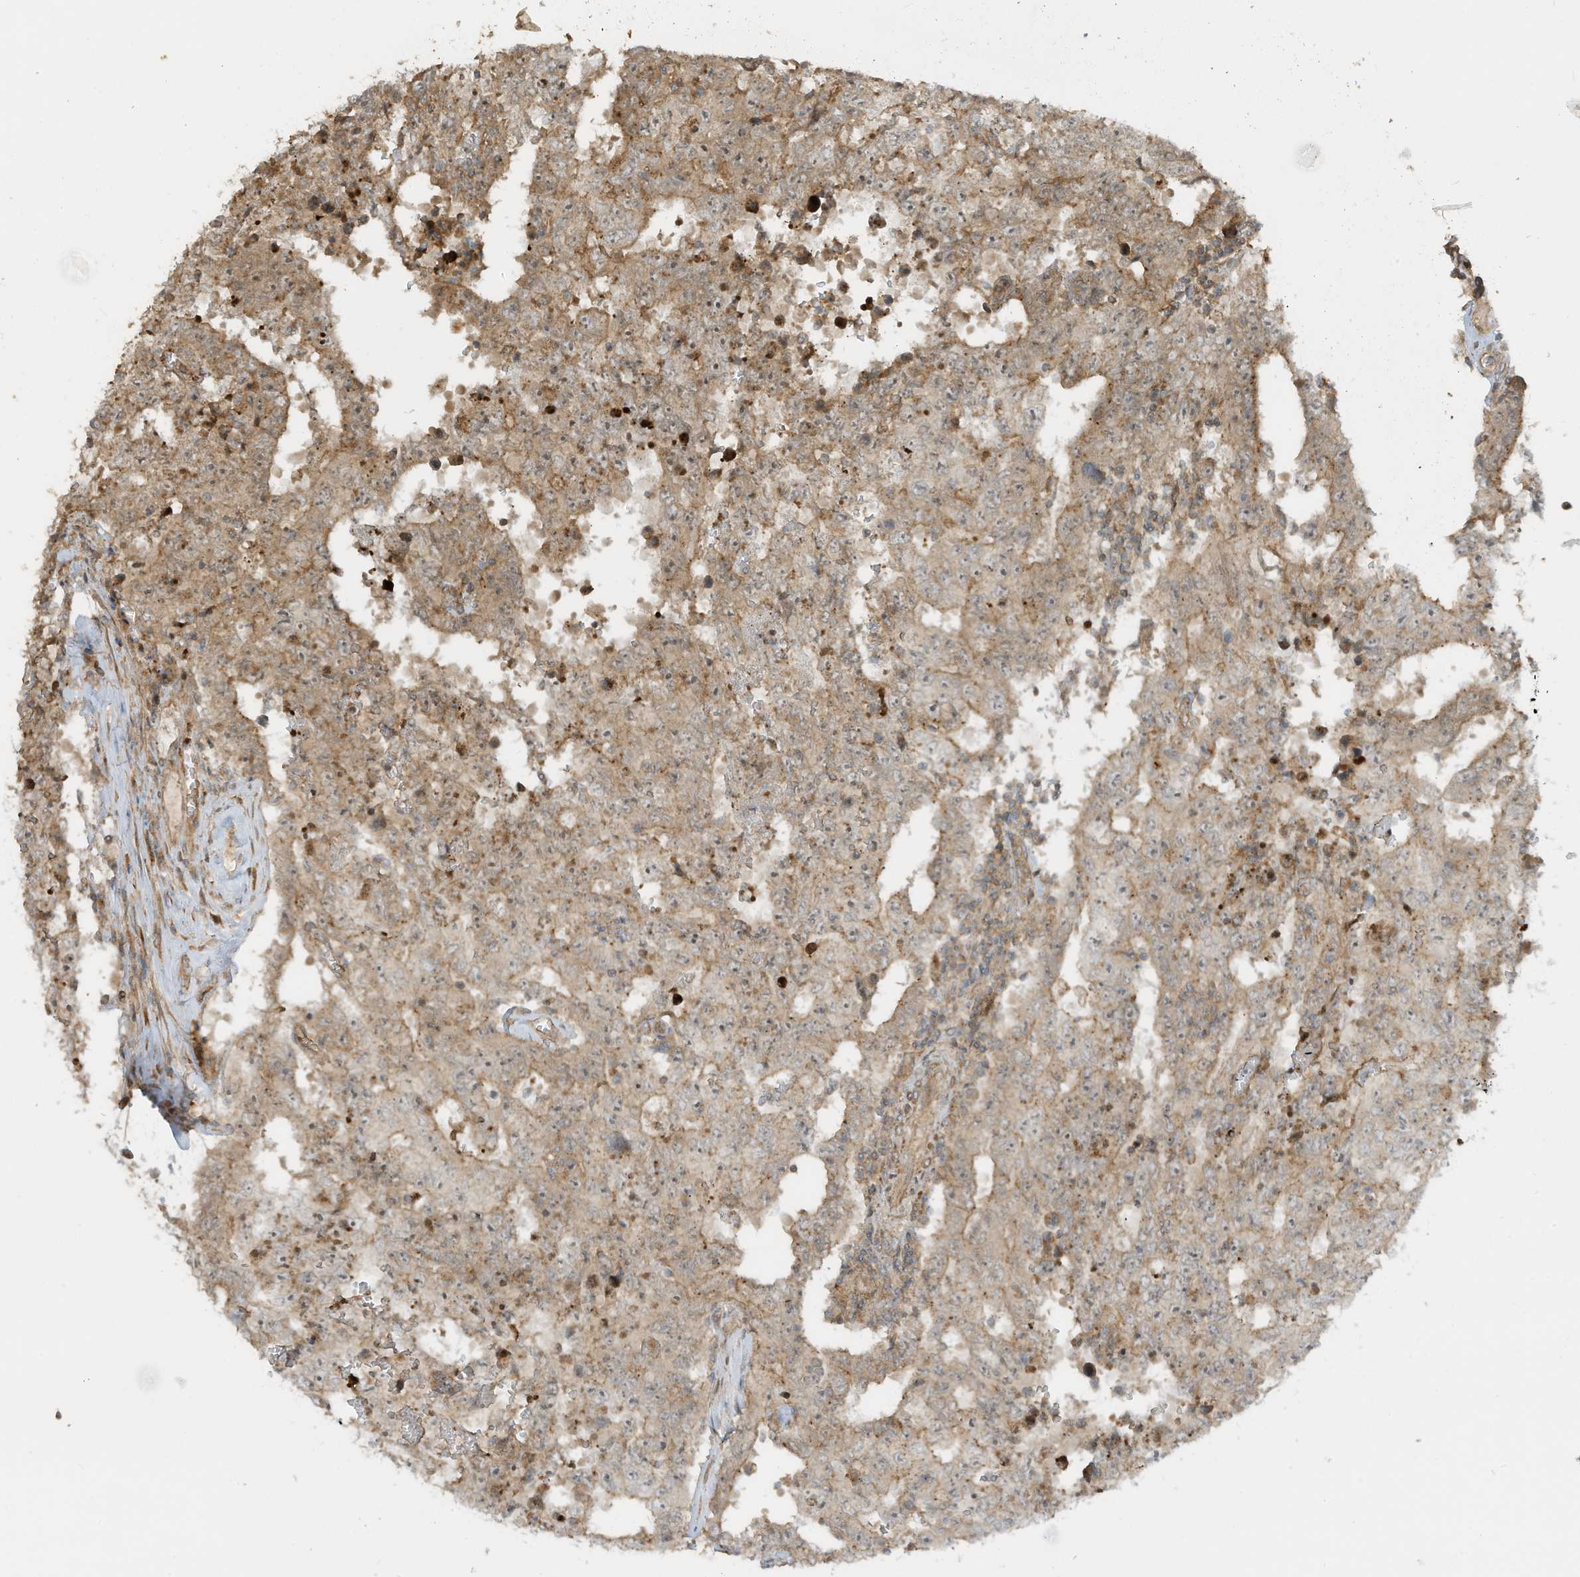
{"staining": {"intensity": "weak", "quantity": "25%-75%", "location": "cytoplasmic/membranous"}, "tissue": "testis cancer", "cell_type": "Tumor cells", "image_type": "cancer", "snomed": [{"axis": "morphology", "description": "Carcinoma, Embryonal, NOS"}, {"axis": "topography", "description": "Testis"}], "caption": "Human testis cancer (embryonal carcinoma) stained with a brown dye shows weak cytoplasmic/membranous positive expression in approximately 25%-75% of tumor cells.", "gene": "ENTR1", "patient": {"sex": "male", "age": 26}}